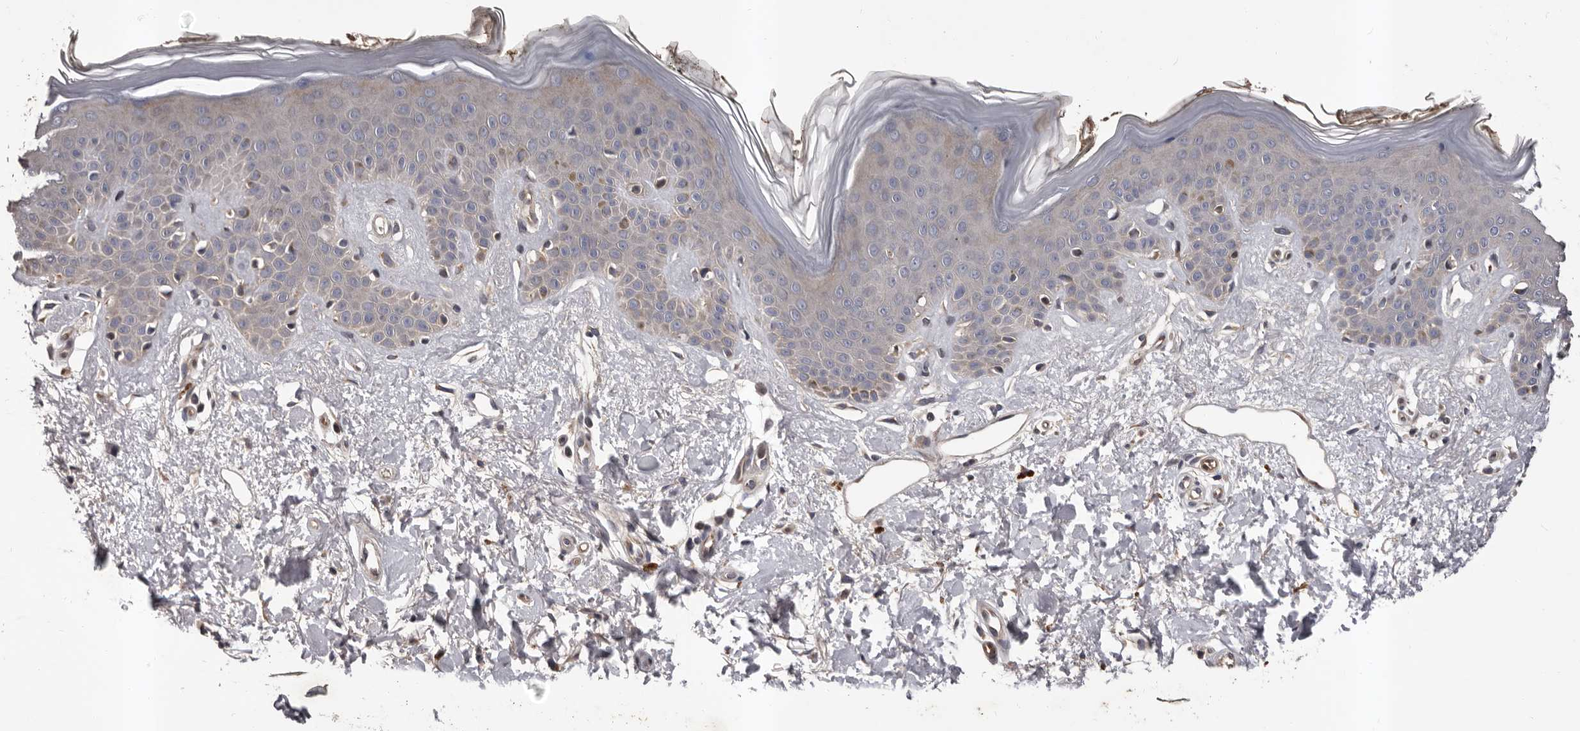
{"staining": {"intensity": "negative", "quantity": "none", "location": "none"}, "tissue": "skin", "cell_type": "Fibroblasts", "image_type": "normal", "snomed": [{"axis": "morphology", "description": "Normal tissue, NOS"}, {"axis": "topography", "description": "Skin"}], "caption": "DAB (3,3'-diaminobenzidine) immunohistochemical staining of benign human skin displays no significant expression in fibroblasts. Nuclei are stained in blue.", "gene": "PRKD1", "patient": {"sex": "female", "age": 64}}